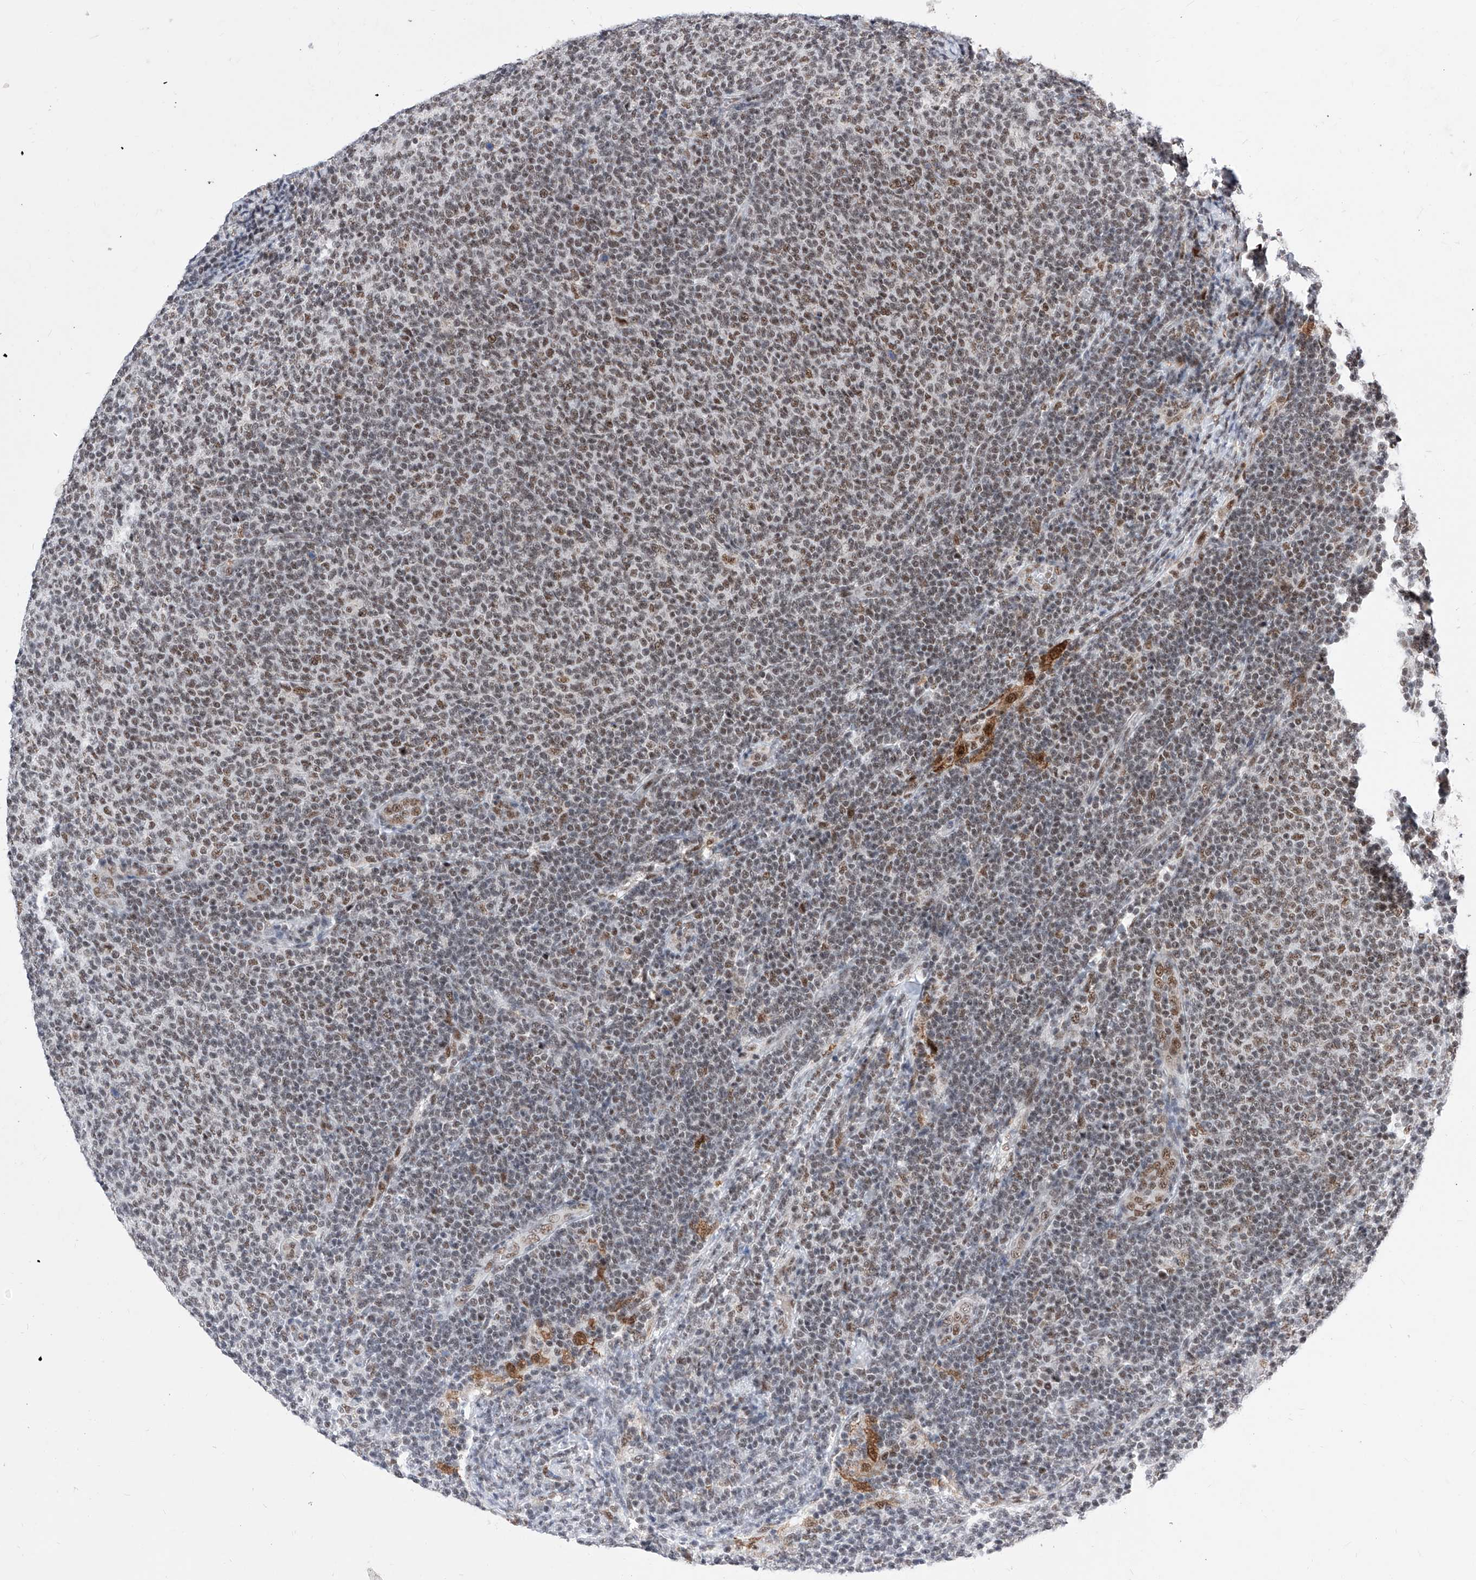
{"staining": {"intensity": "moderate", "quantity": "25%-75%", "location": "nuclear"}, "tissue": "lymphoma", "cell_type": "Tumor cells", "image_type": "cancer", "snomed": [{"axis": "morphology", "description": "Malignant lymphoma, non-Hodgkin's type, Low grade"}, {"axis": "topography", "description": "Lymph node"}], "caption": "Human lymphoma stained with a protein marker displays moderate staining in tumor cells.", "gene": "PHF5A", "patient": {"sex": "male", "age": 66}}